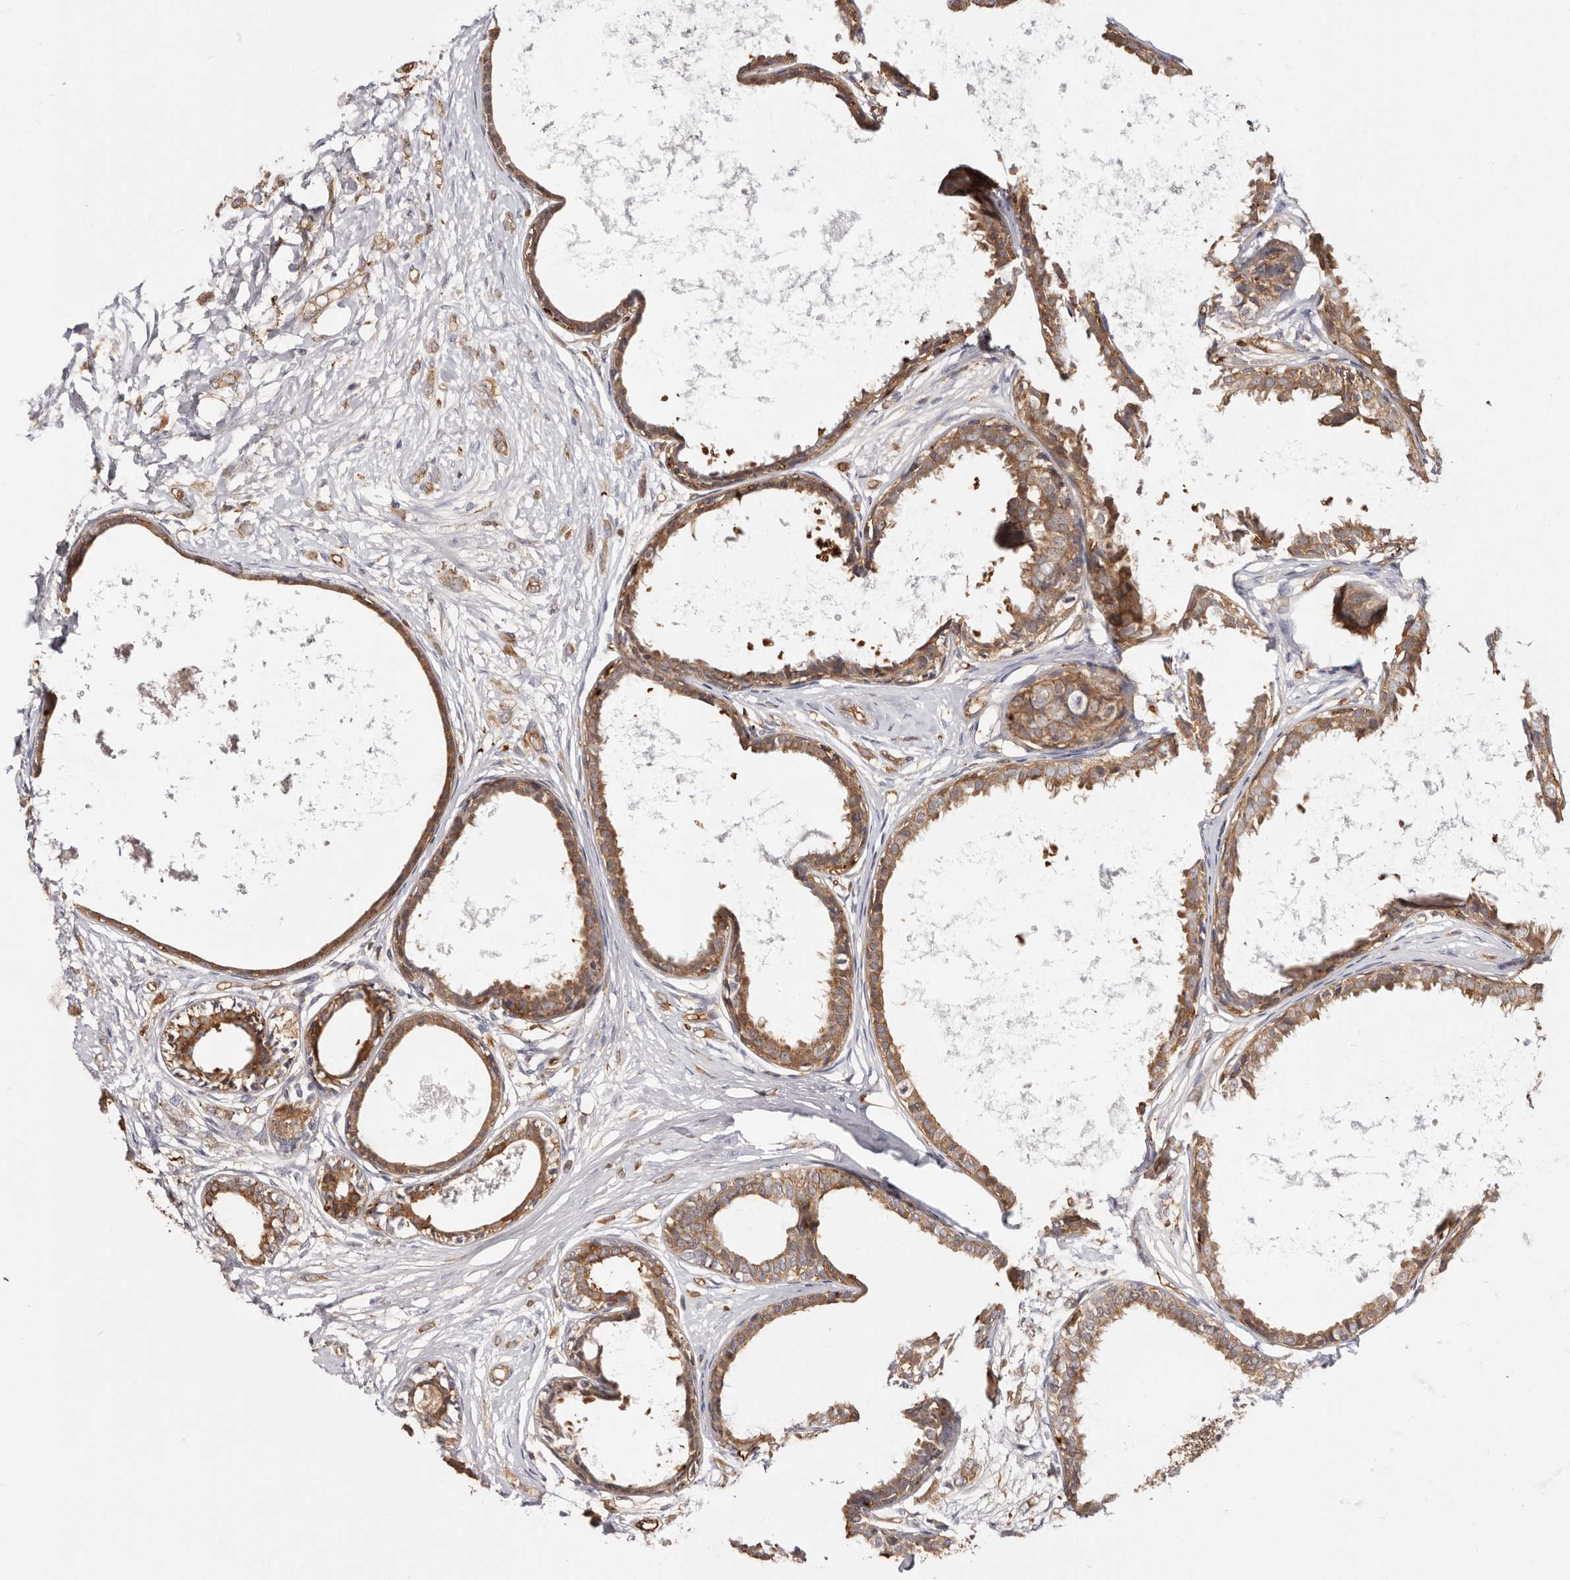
{"staining": {"intensity": "moderate", "quantity": ">75%", "location": "cytoplasmic/membranous"}, "tissue": "breast cancer", "cell_type": "Tumor cells", "image_type": "cancer", "snomed": [{"axis": "morphology", "description": "Normal tissue, NOS"}, {"axis": "morphology", "description": "Lobular carcinoma"}, {"axis": "topography", "description": "Breast"}], "caption": "A histopathology image of human breast cancer (lobular carcinoma) stained for a protein reveals moderate cytoplasmic/membranous brown staining in tumor cells.", "gene": "LAP3", "patient": {"sex": "female", "age": 47}}